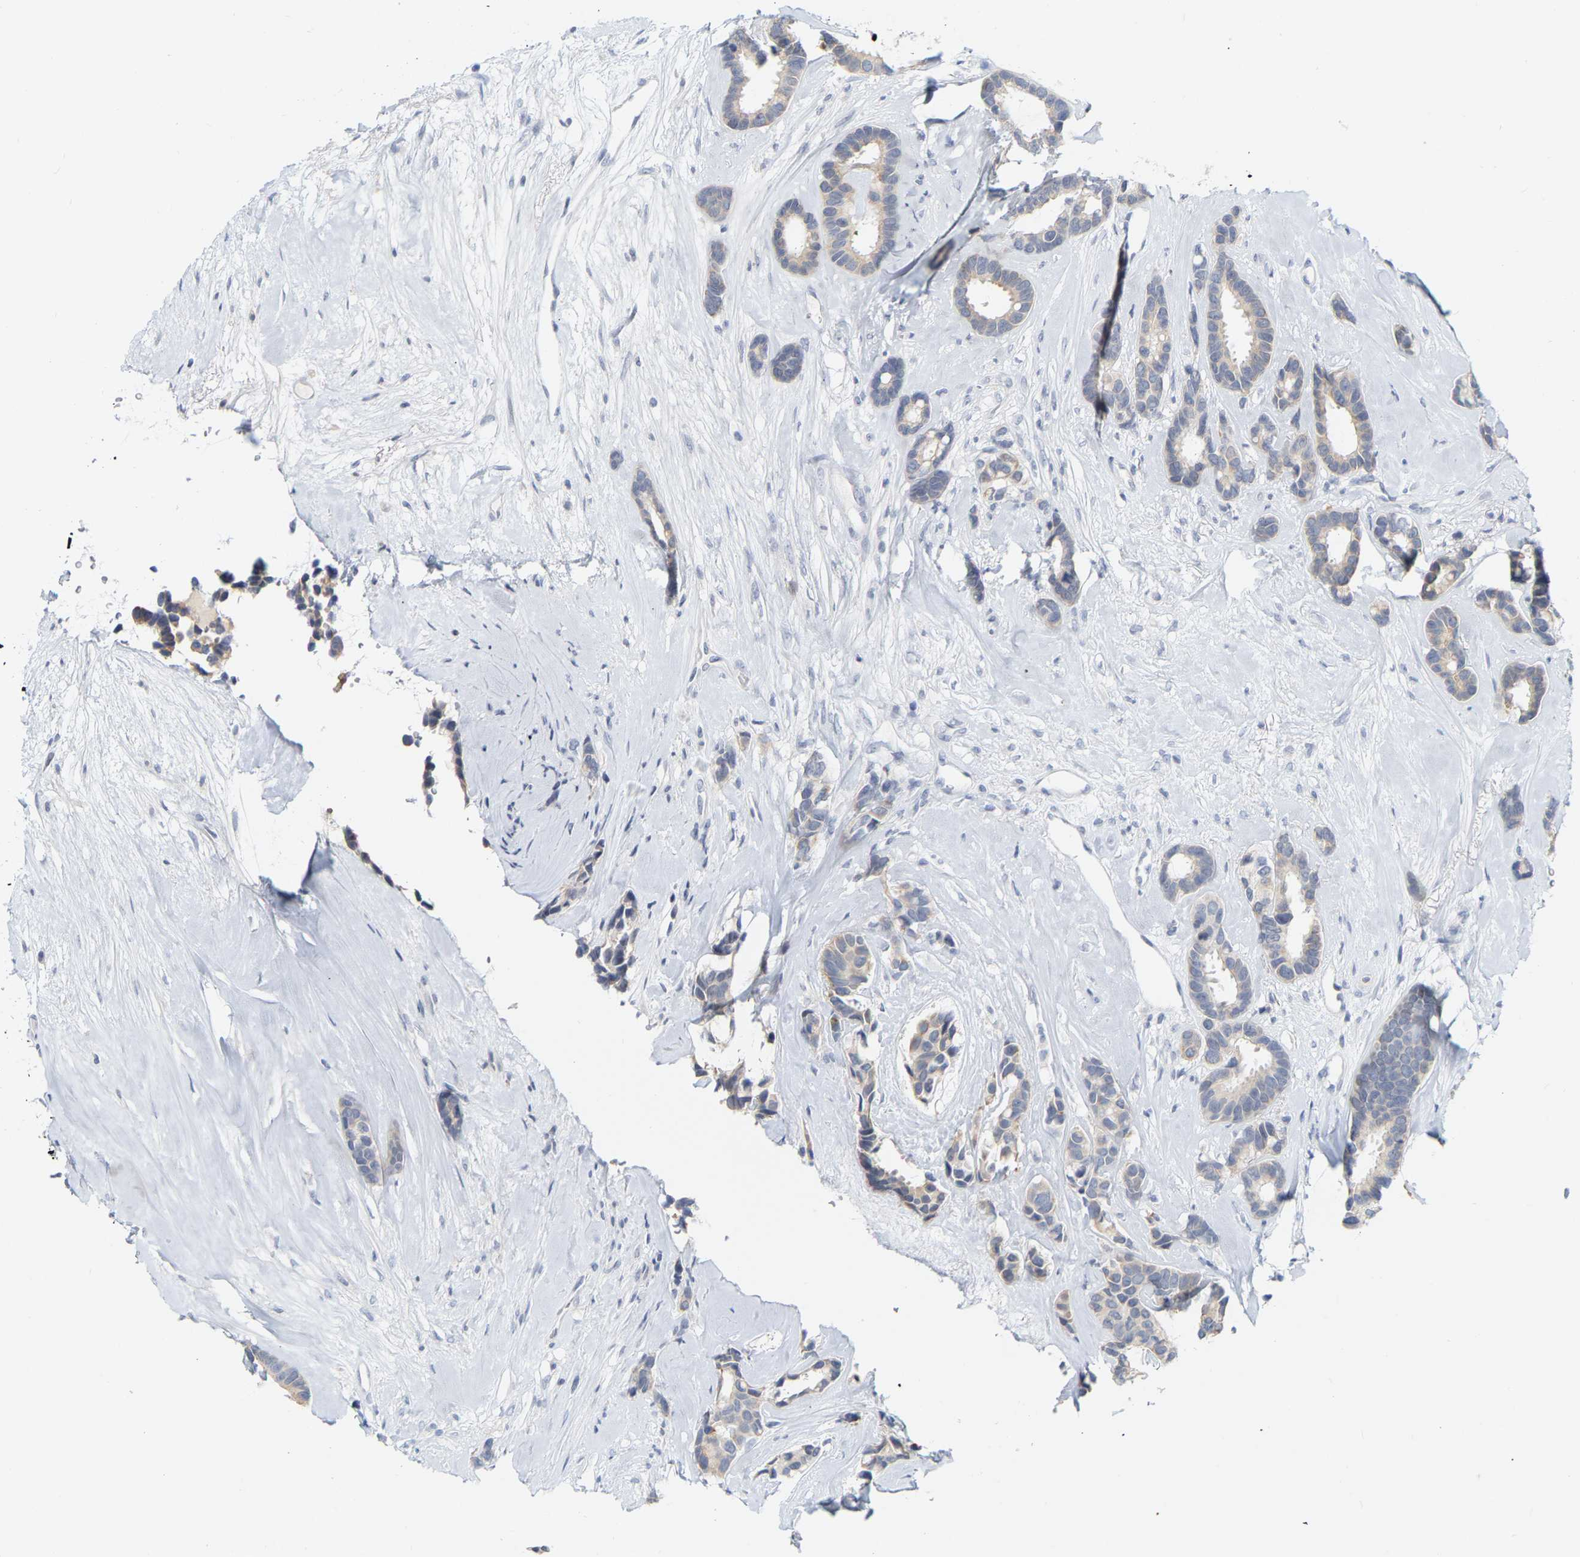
{"staining": {"intensity": "weak", "quantity": "<25%", "location": "cytoplasmic/membranous"}, "tissue": "breast cancer", "cell_type": "Tumor cells", "image_type": "cancer", "snomed": [{"axis": "morphology", "description": "Duct carcinoma"}, {"axis": "topography", "description": "Breast"}], "caption": "Immunohistochemical staining of breast cancer demonstrates no significant positivity in tumor cells.", "gene": "KRT76", "patient": {"sex": "female", "age": 87}}